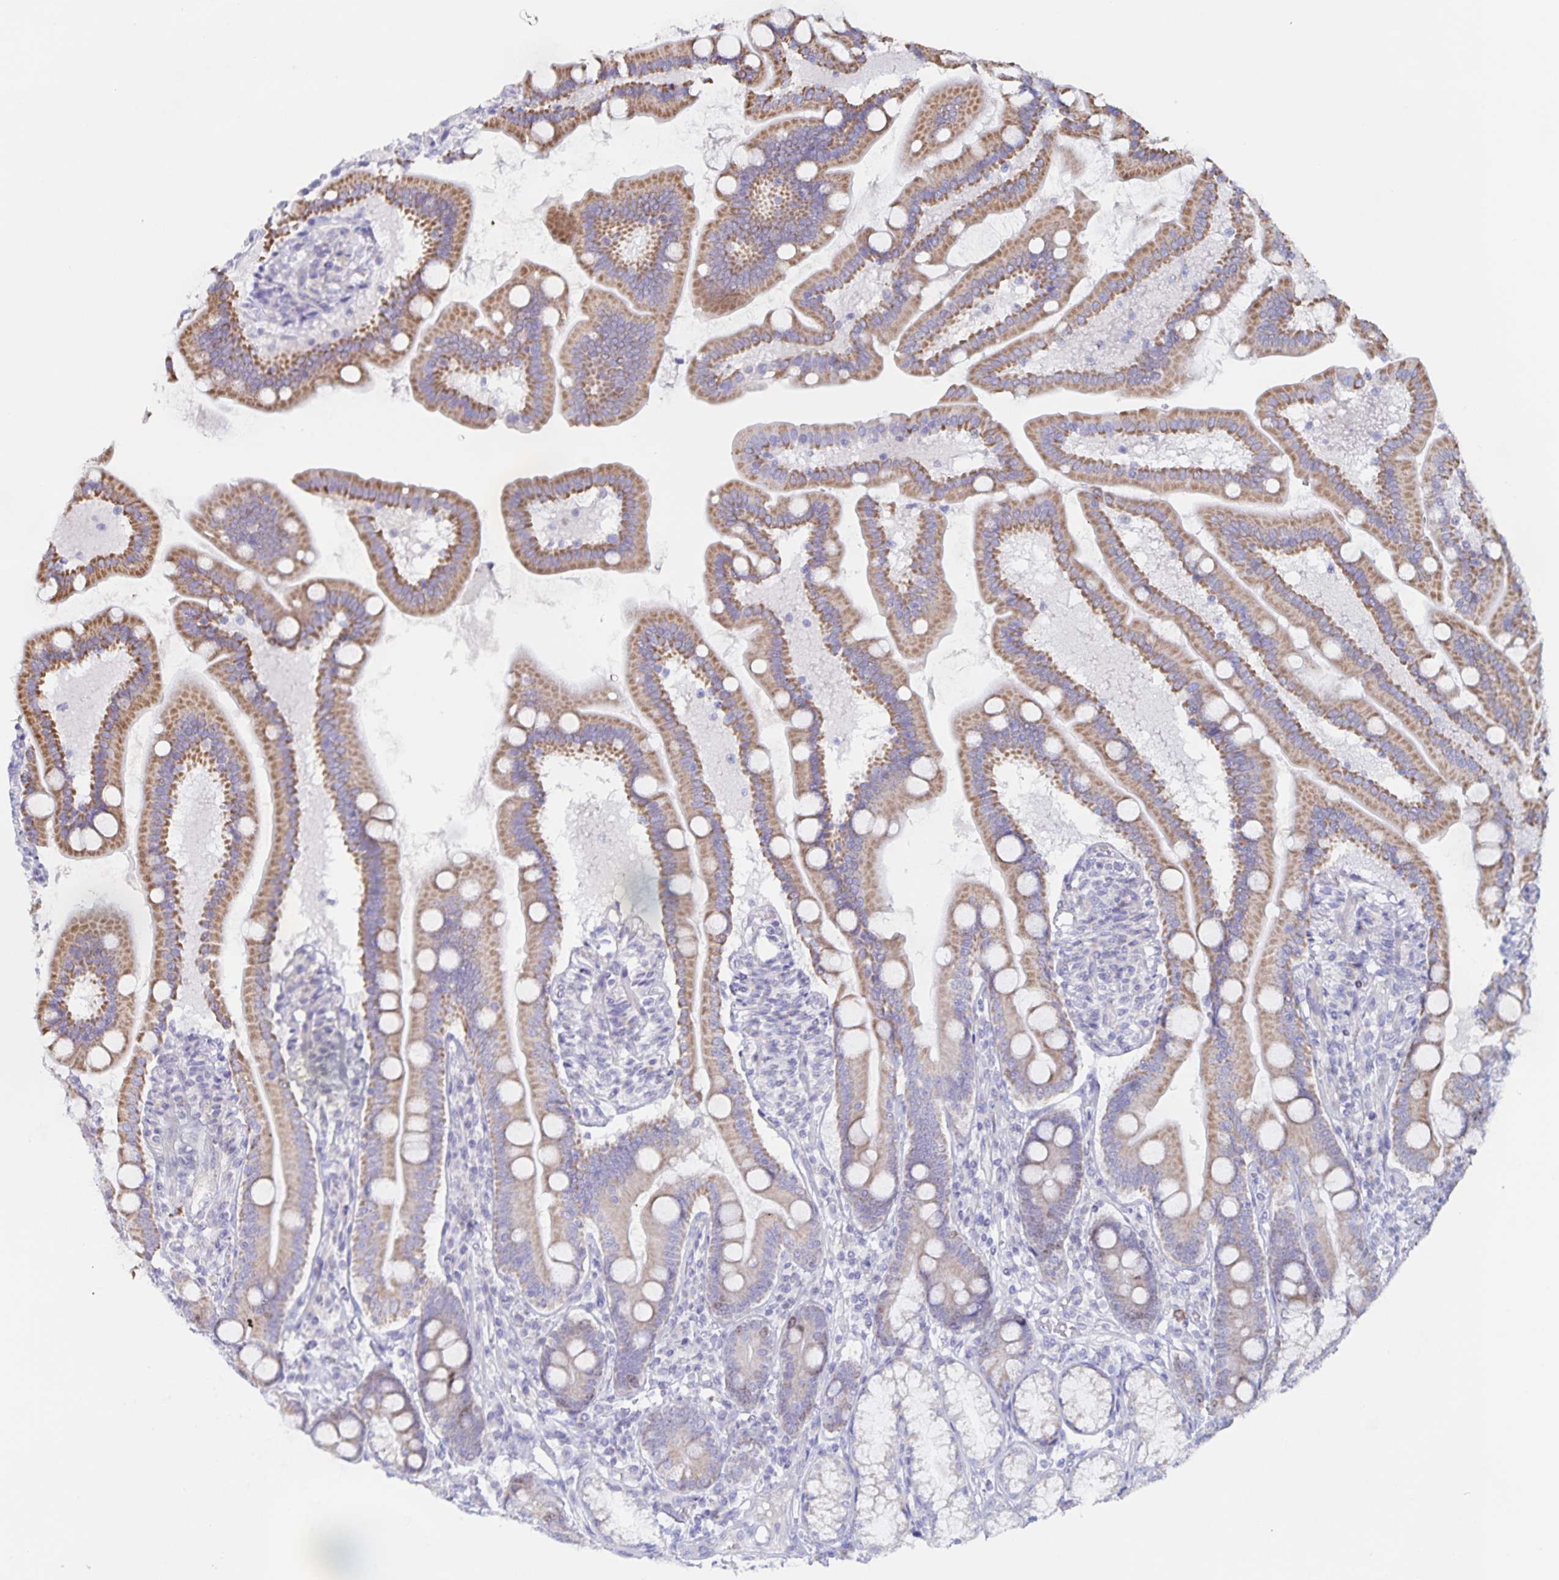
{"staining": {"intensity": "moderate", "quantity": "25%-75%", "location": "cytoplasmic/membranous"}, "tissue": "duodenum", "cell_type": "Glandular cells", "image_type": "normal", "snomed": [{"axis": "morphology", "description": "Normal tissue, NOS"}, {"axis": "topography", "description": "Duodenum"}], "caption": "This is an image of immunohistochemistry staining of normal duodenum, which shows moderate staining in the cytoplasmic/membranous of glandular cells.", "gene": "CENPH", "patient": {"sex": "female", "age": 67}}